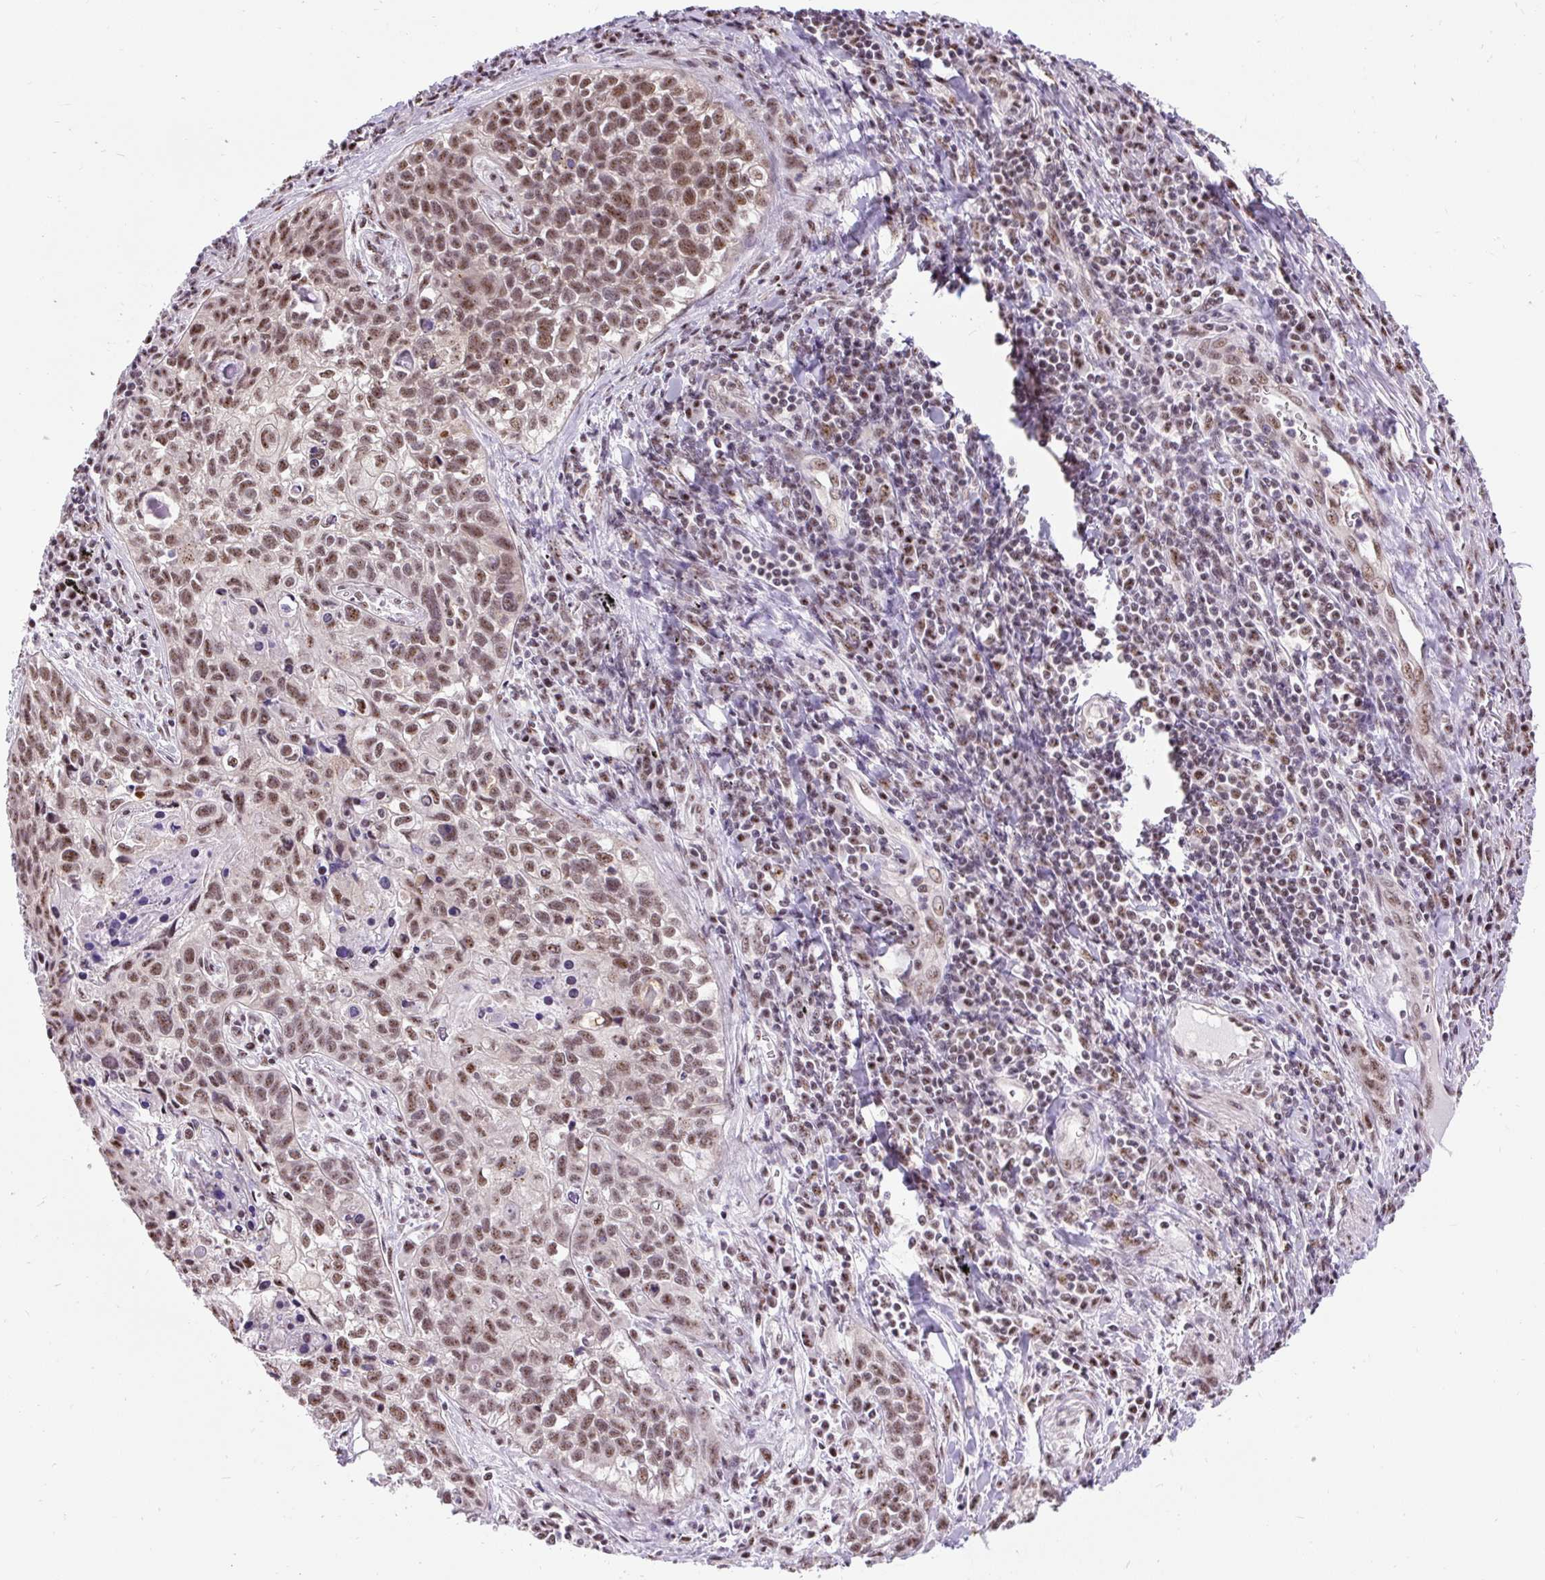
{"staining": {"intensity": "moderate", "quantity": ">75%", "location": "nuclear"}, "tissue": "lung cancer", "cell_type": "Tumor cells", "image_type": "cancer", "snomed": [{"axis": "morphology", "description": "Squamous cell carcinoma, NOS"}, {"axis": "topography", "description": "Lung"}], "caption": "Tumor cells display medium levels of moderate nuclear expression in about >75% of cells in lung cancer (squamous cell carcinoma).", "gene": "SMC5", "patient": {"sex": "male", "age": 74}}